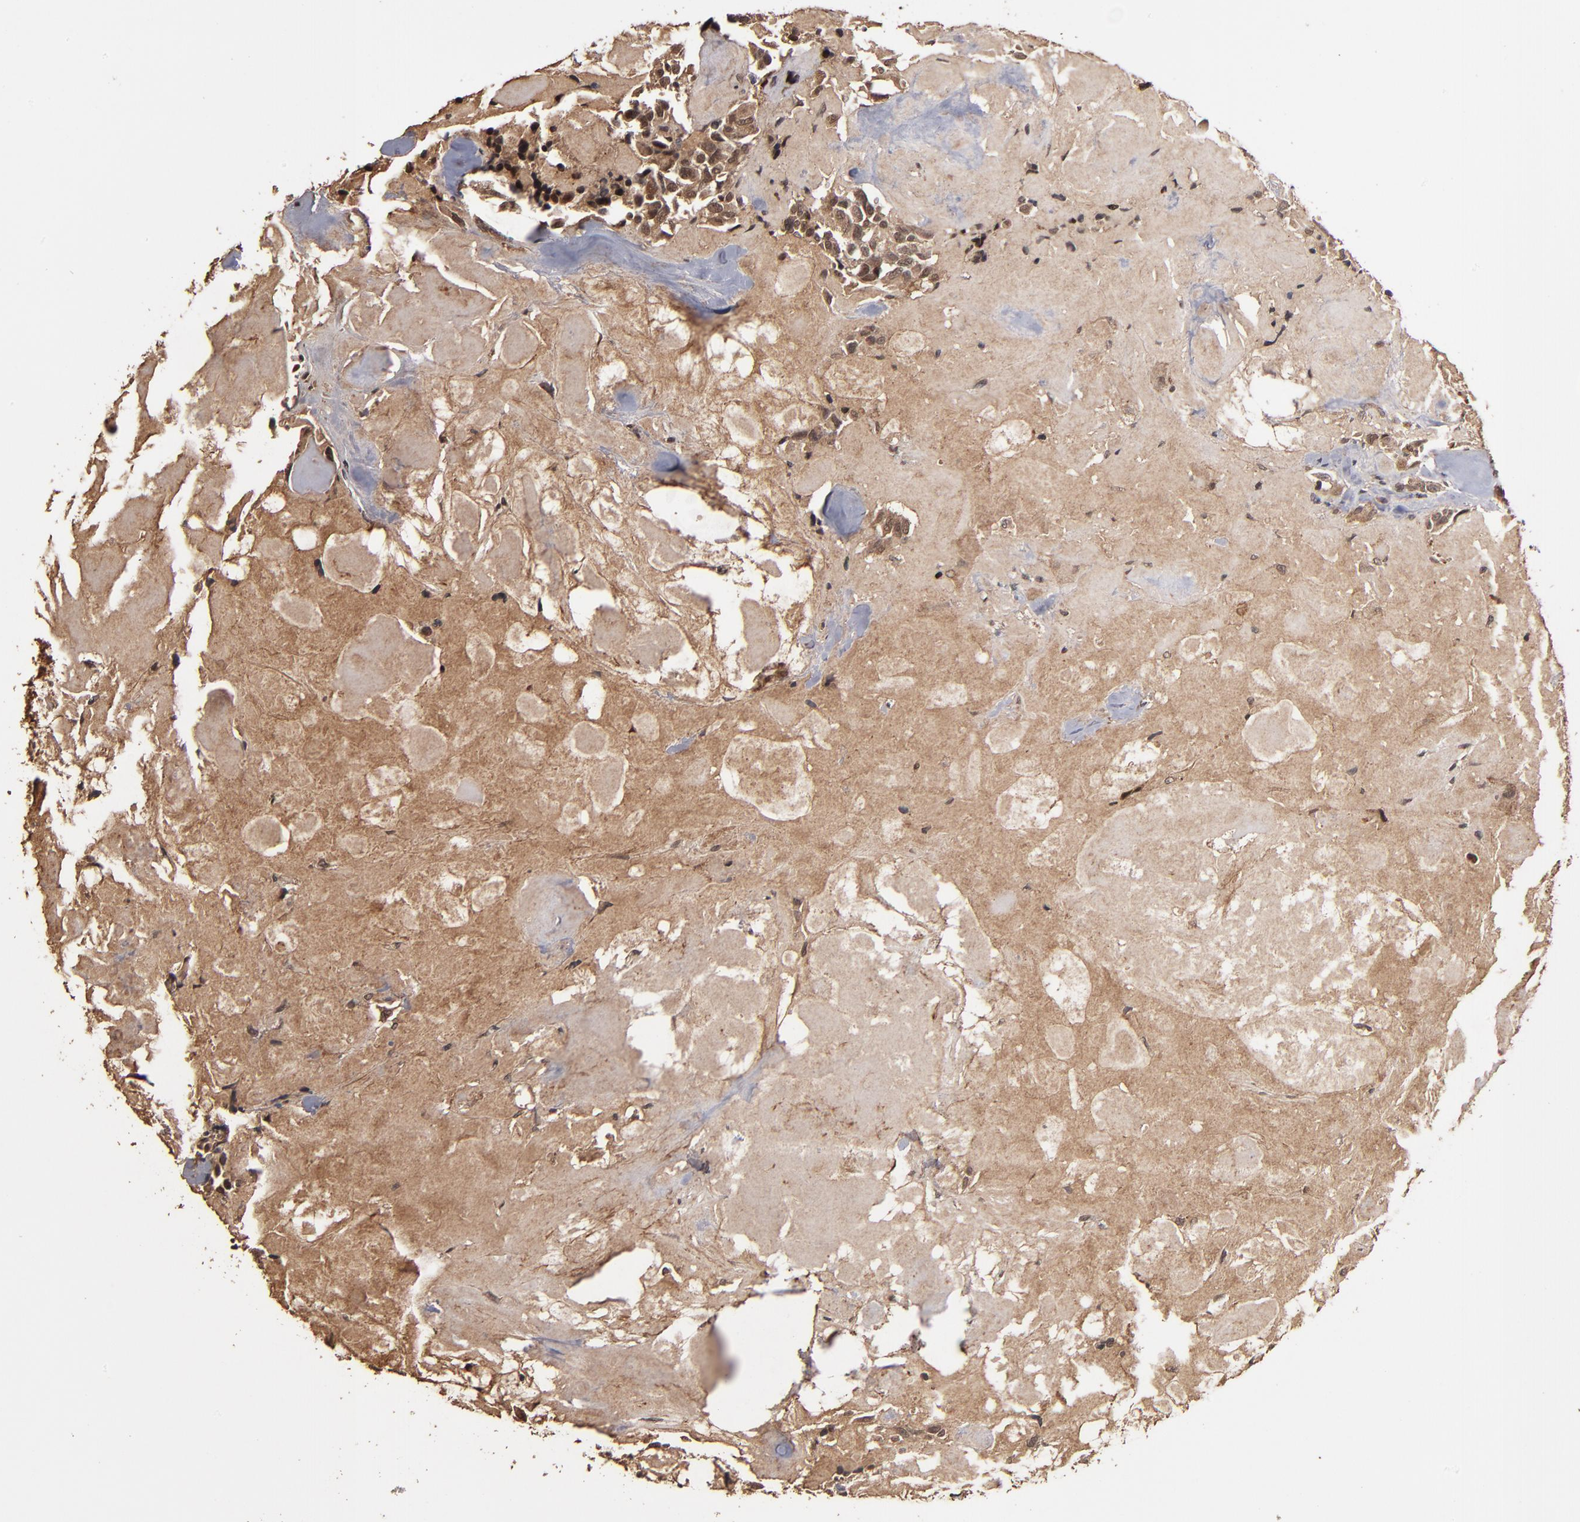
{"staining": {"intensity": "moderate", "quantity": ">75%", "location": "nuclear"}, "tissue": "thyroid cancer", "cell_type": "Tumor cells", "image_type": "cancer", "snomed": [{"axis": "morphology", "description": "Carcinoma, NOS"}, {"axis": "morphology", "description": "Carcinoid, malignant, NOS"}, {"axis": "topography", "description": "Thyroid gland"}], "caption": "Immunohistochemistry (IHC) (DAB) staining of thyroid cancer demonstrates moderate nuclear protein positivity in approximately >75% of tumor cells.", "gene": "NXF2B", "patient": {"sex": "male", "age": 33}}